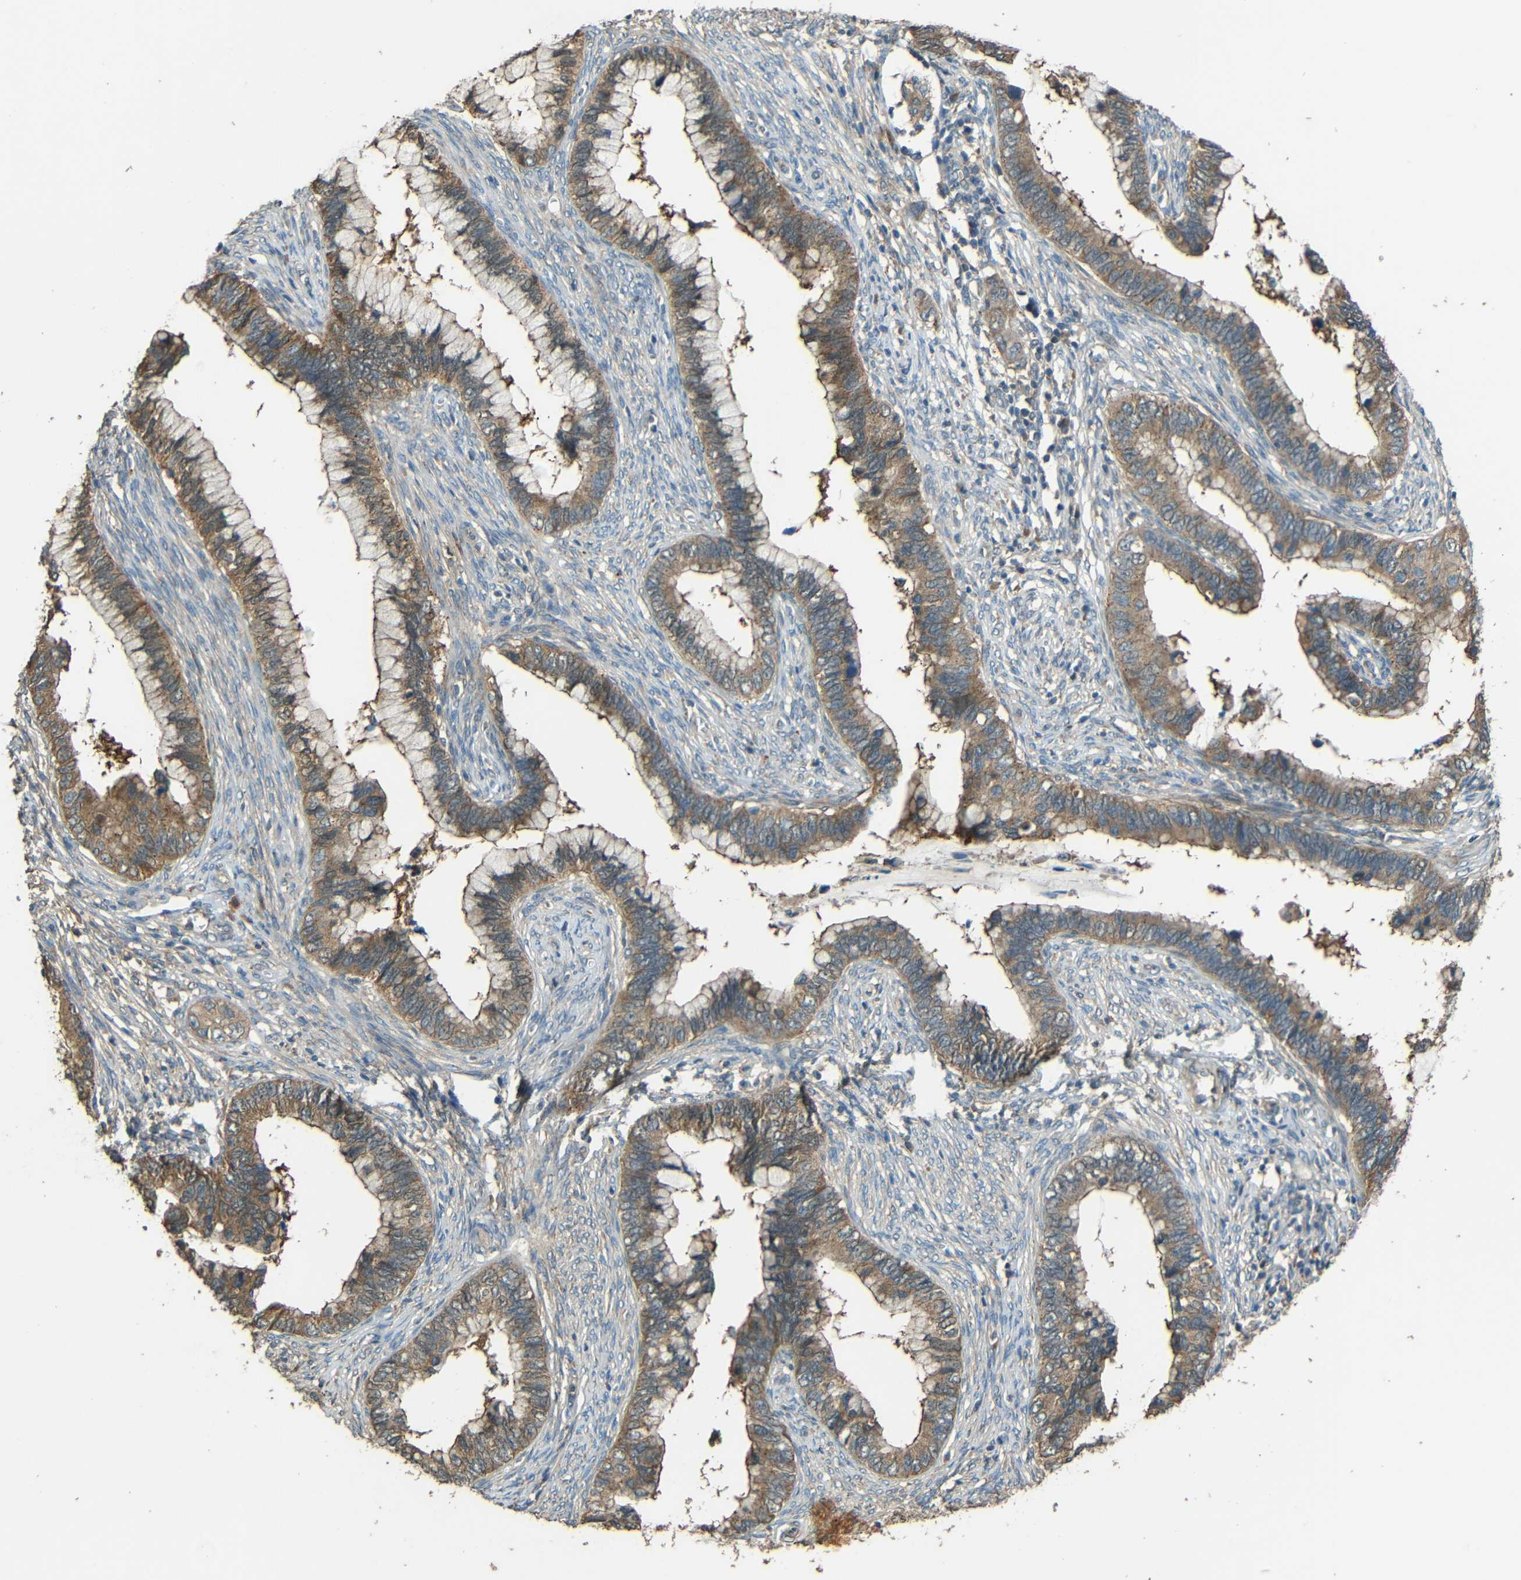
{"staining": {"intensity": "moderate", "quantity": ">75%", "location": "cytoplasmic/membranous"}, "tissue": "cervical cancer", "cell_type": "Tumor cells", "image_type": "cancer", "snomed": [{"axis": "morphology", "description": "Adenocarcinoma, NOS"}, {"axis": "topography", "description": "Cervix"}], "caption": "Protein expression analysis of human adenocarcinoma (cervical) reveals moderate cytoplasmic/membranous staining in approximately >75% of tumor cells. (brown staining indicates protein expression, while blue staining denotes nuclei).", "gene": "ACACA", "patient": {"sex": "female", "age": 44}}